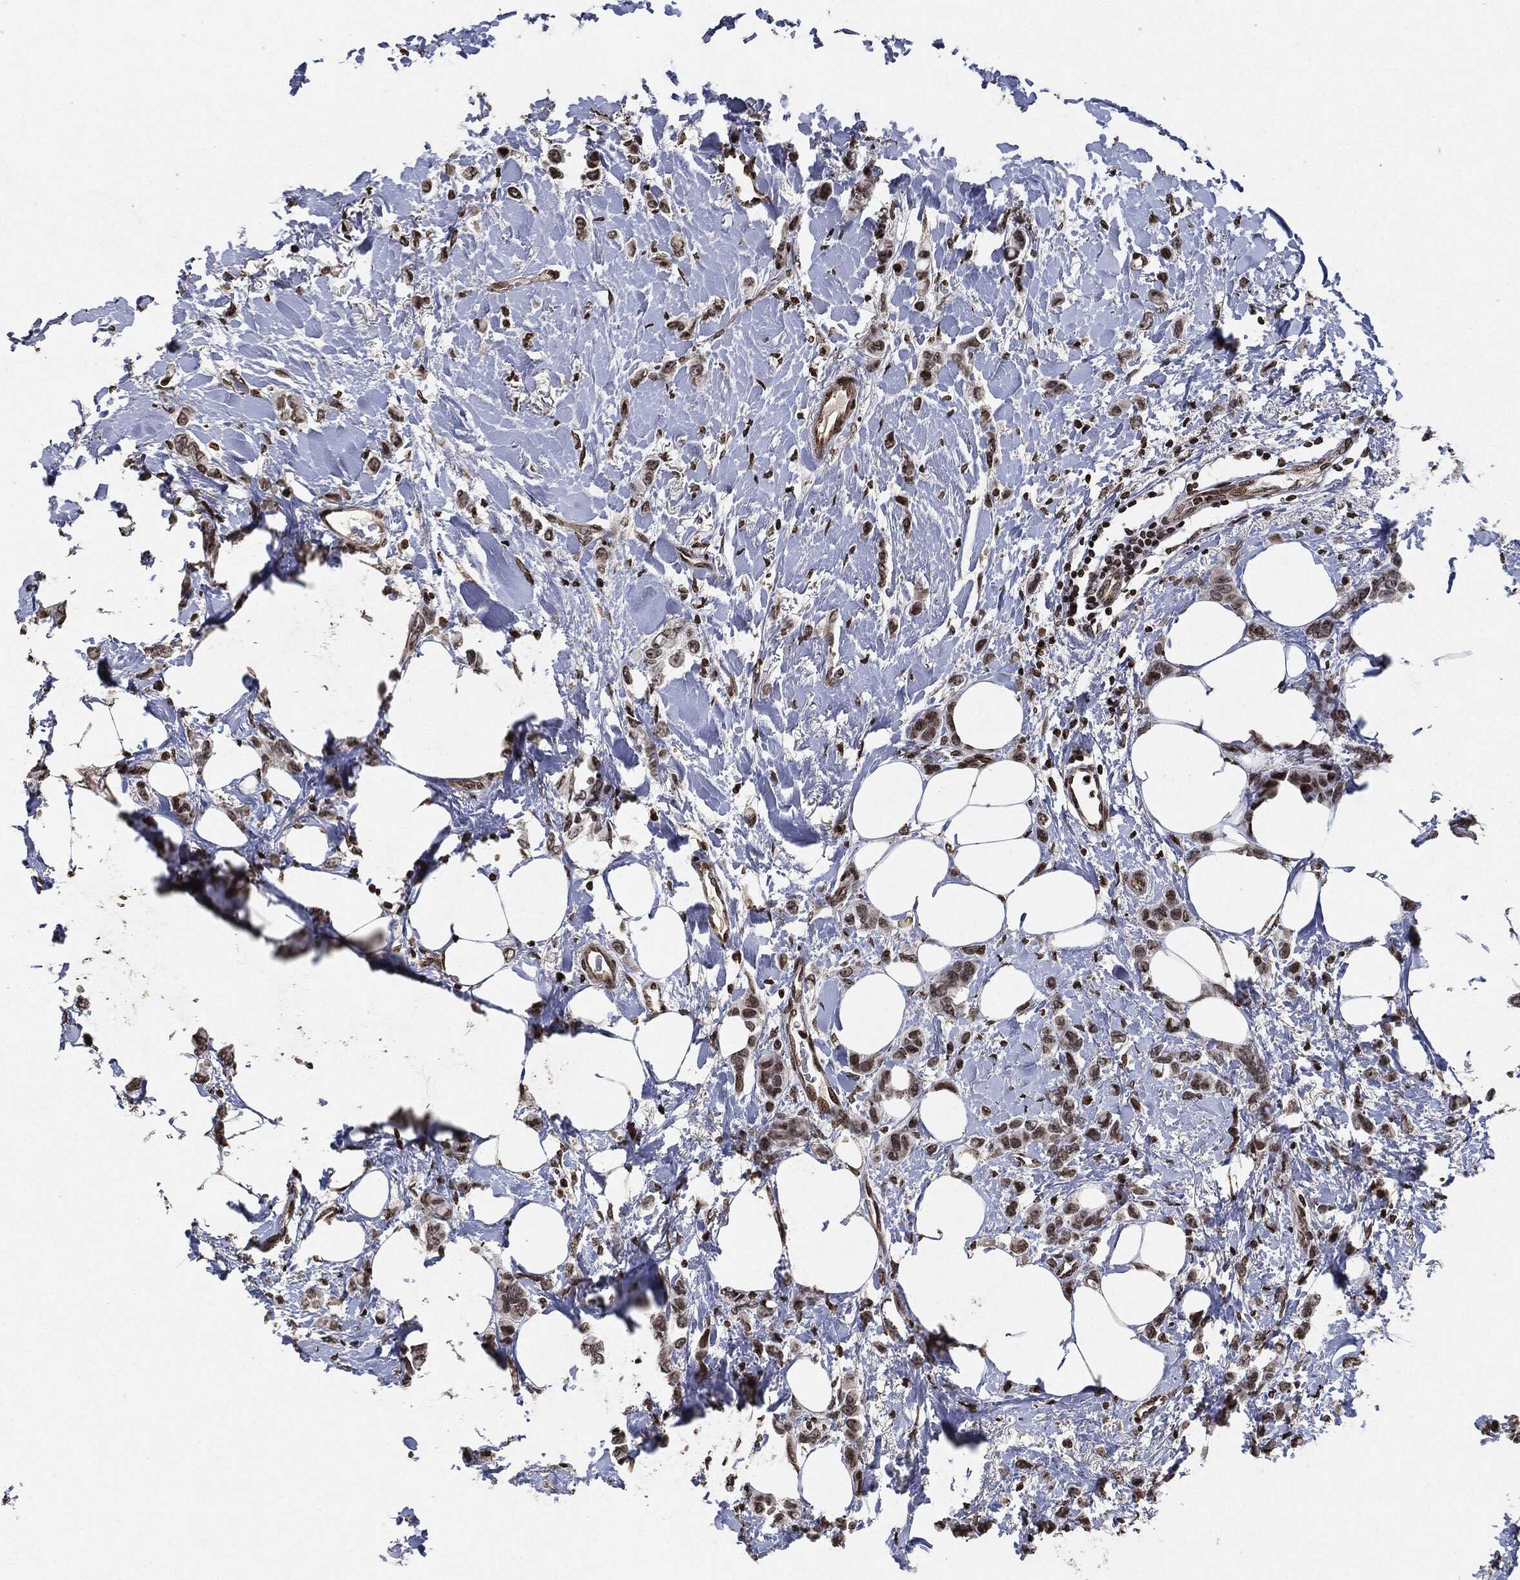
{"staining": {"intensity": "moderate", "quantity": "25%-75%", "location": "nuclear"}, "tissue": "breast cancer", "cell_type": "Tumor cells", "image_type": "cancer", "snomed": [{"axis": "morphology", "description": "Lobular carcinoma"}, {"axis": "topography", "description": "Breast"}], "caption": "Human lobular carcinoma (breast) stained with a brown dye displays moderate nuclear positive expression in approximately 25%-75% of tumor cells.", "gene": "JUN", "patient": {"sex": "female", "age": 66}}